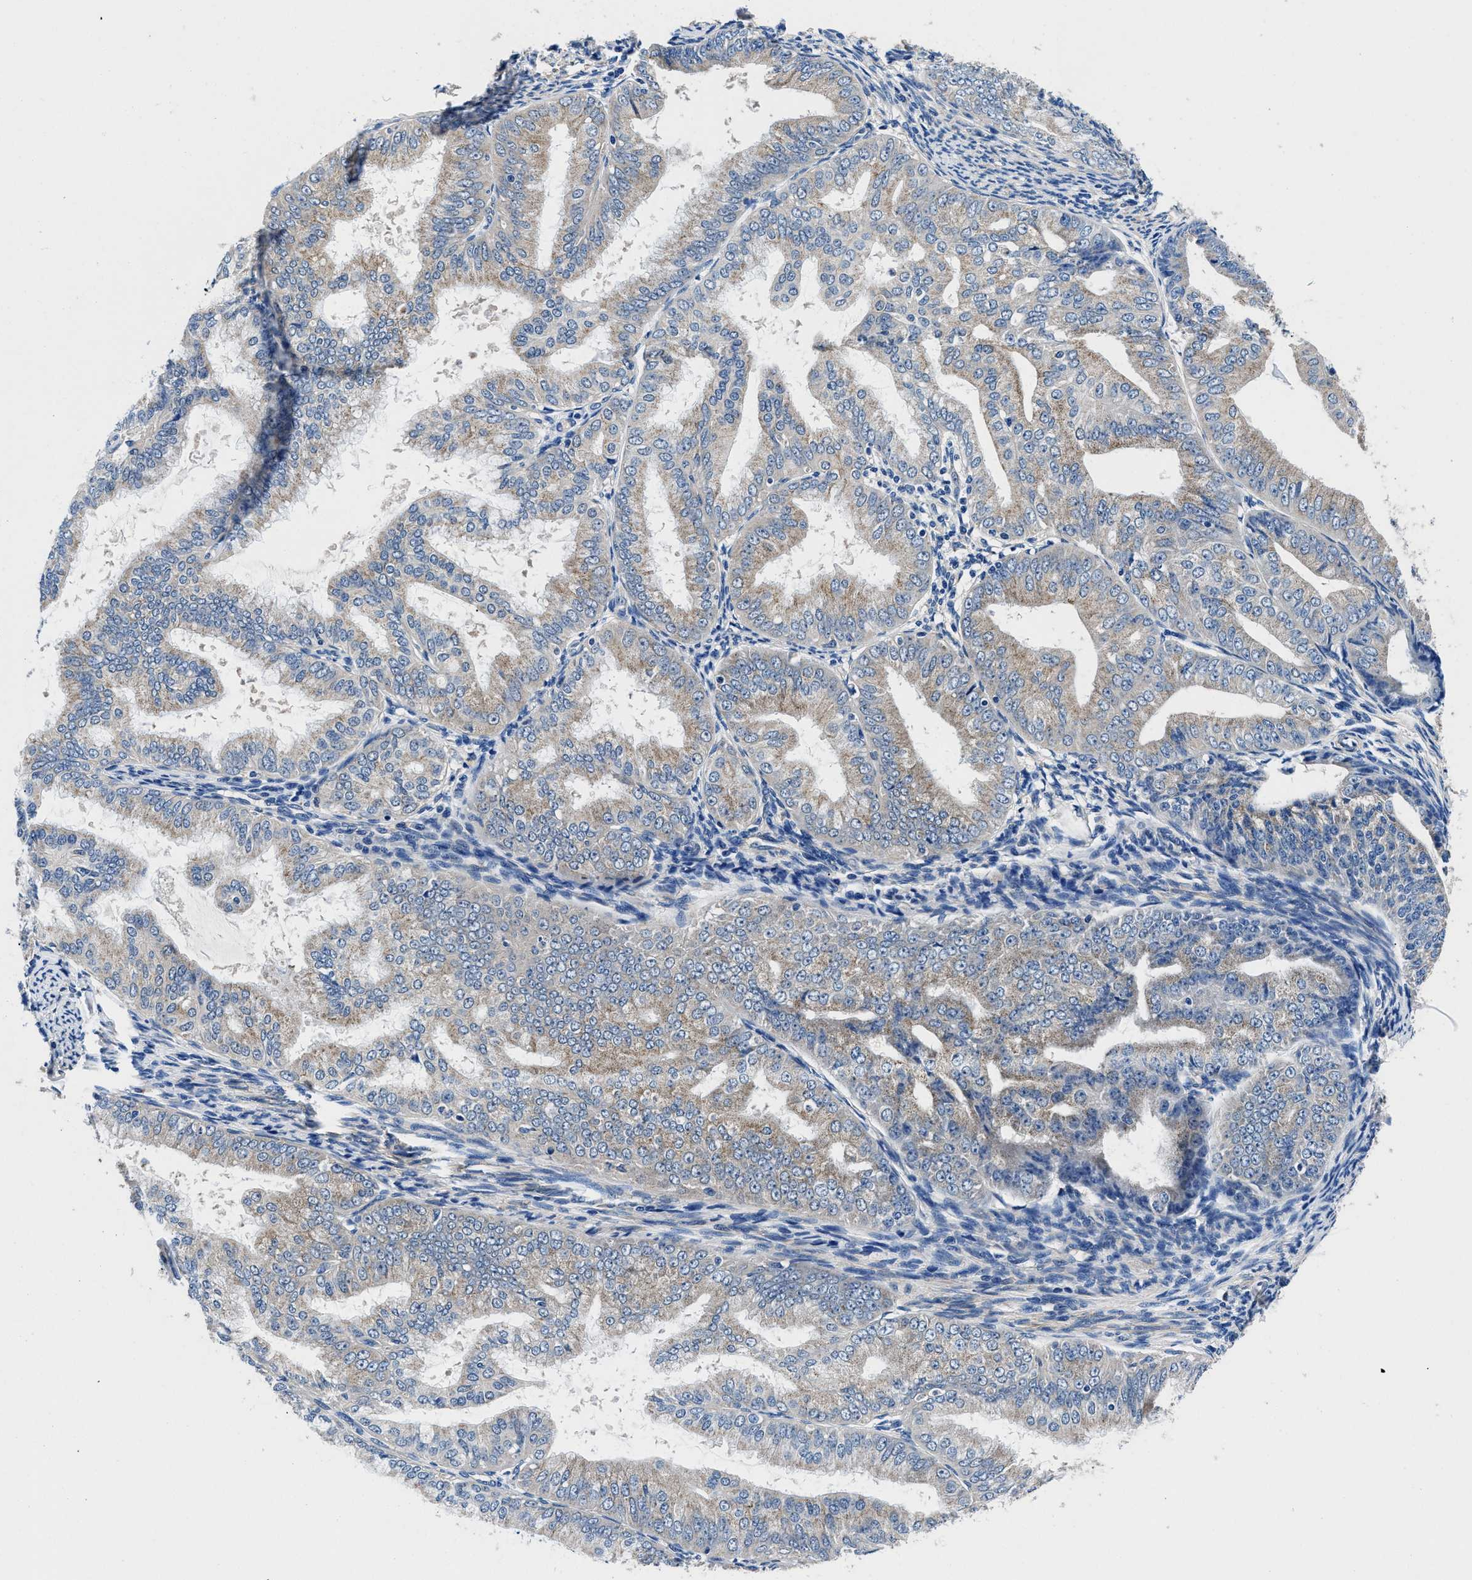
{"staining": {"intensity": "weak", "quantity": "25%-75%", "location": "cytoplasmic/membranous"}, "tissue": "endometrial cancer", "cell_type": "Tumor cells", "image_type": "cancer", "snomed": [{"axis": "morphology", "description": "Adenocarcinoma, NOS"}, {"axis": "topography", "description": "Endometrium"}], "caption": "Endometrial cancer (adenocarcinoma) stained for a protein demonstrates weak cytoplasmic/membranous positivity in tumor cells.", "gene": "NEU1", "patient": {"sex": "female", "age": 63}}